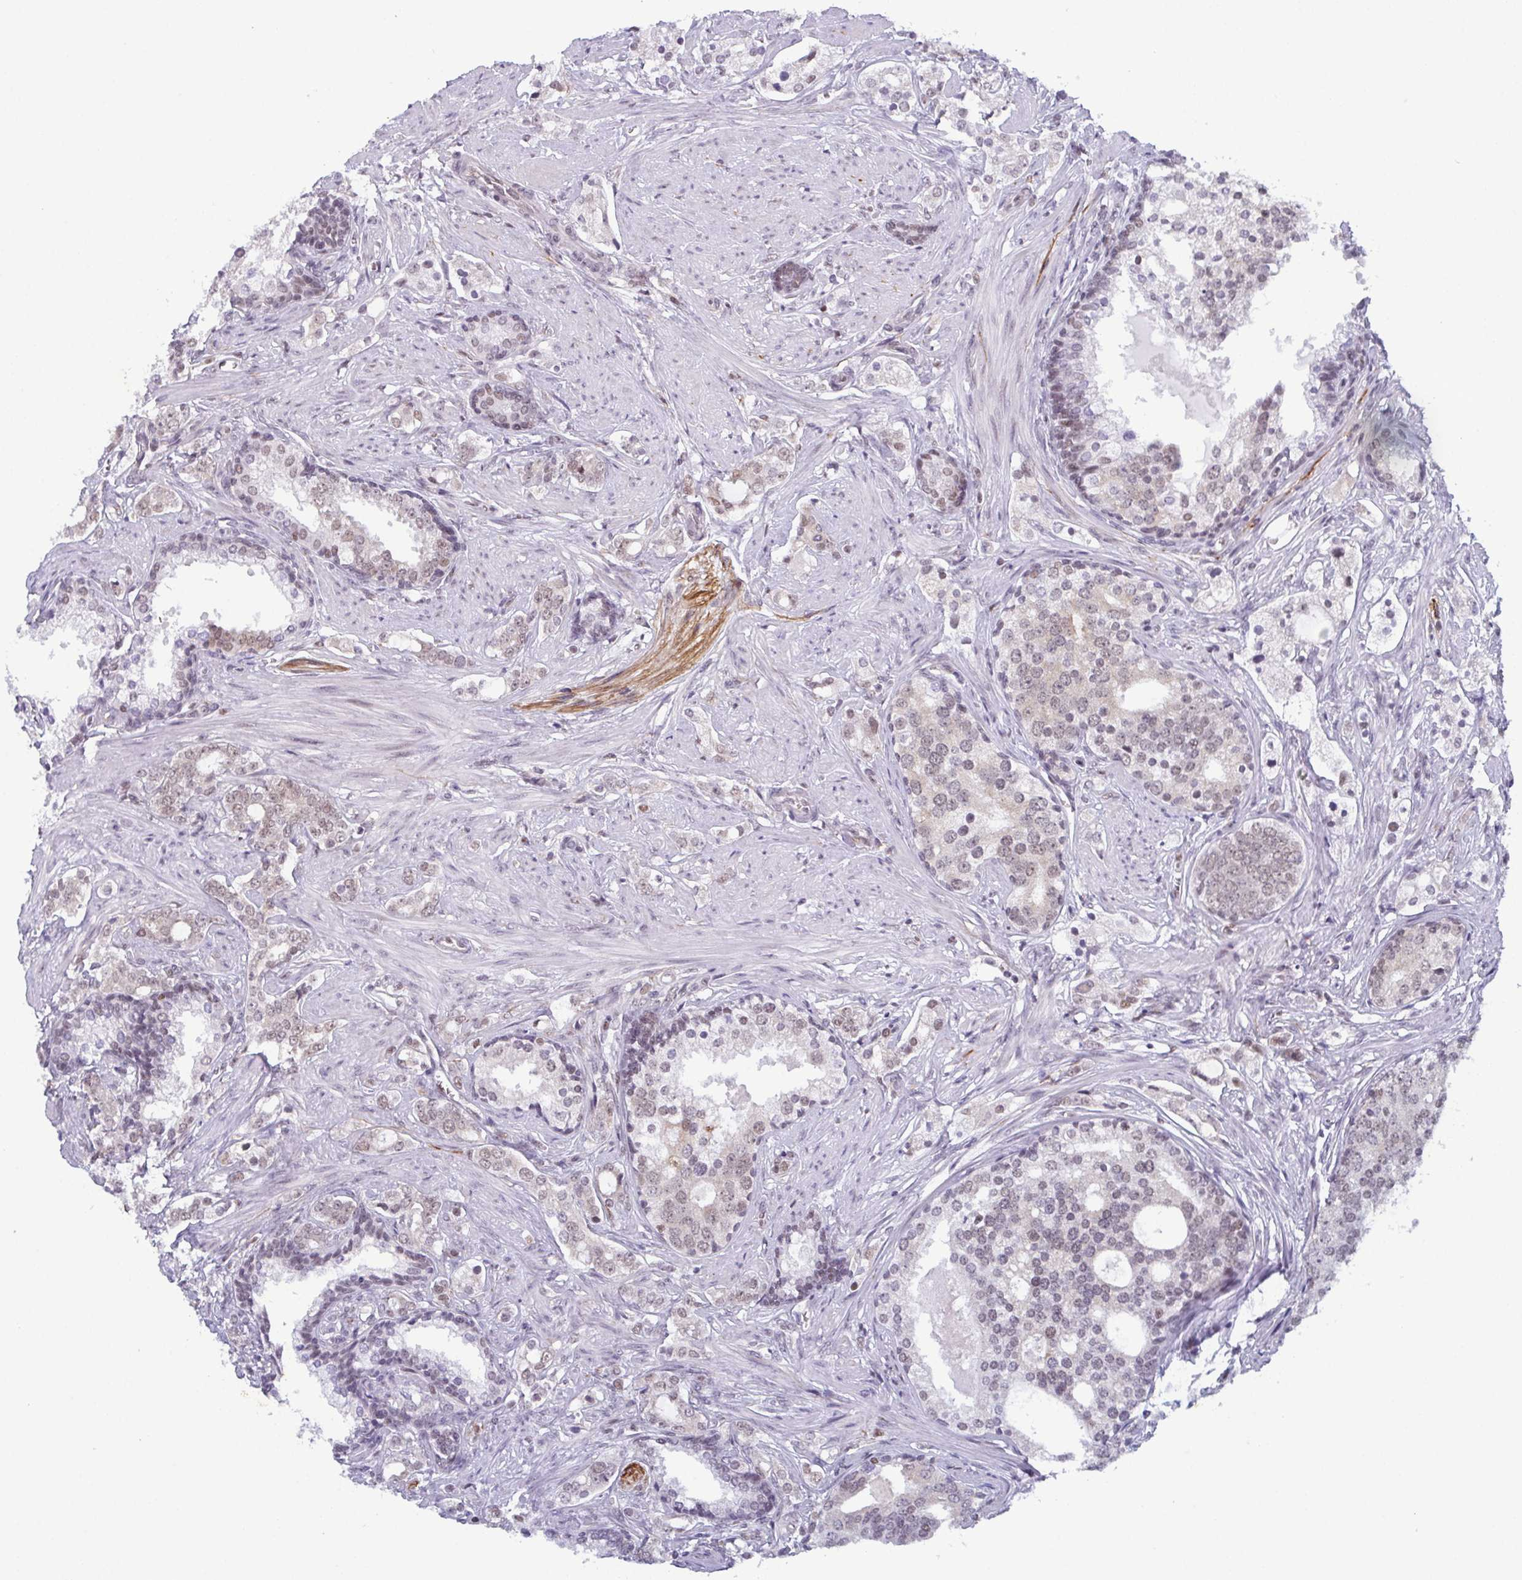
{"staining": {"intensity": "weak", "quantity": "25%-75%", "location": "nuclear"}, "tissue": "prostate cancer", "cell_type": "Tumor cells", "image_type": "cancer", "snomed": [{"axis": "morphology", "description": "Adenocarcinoma, Medium grade"}, {"axis": "topography", "description": "Prostate"}], "caption": "Immunohistochemical staining of prostate cancer (adenocarcinoma (medium-grade)) demonstrates weak nuclear protein staining in about 25%-75% of tumor cells.", "gene": "RBM7", "patient": {"sex": "male", "age": 57}}